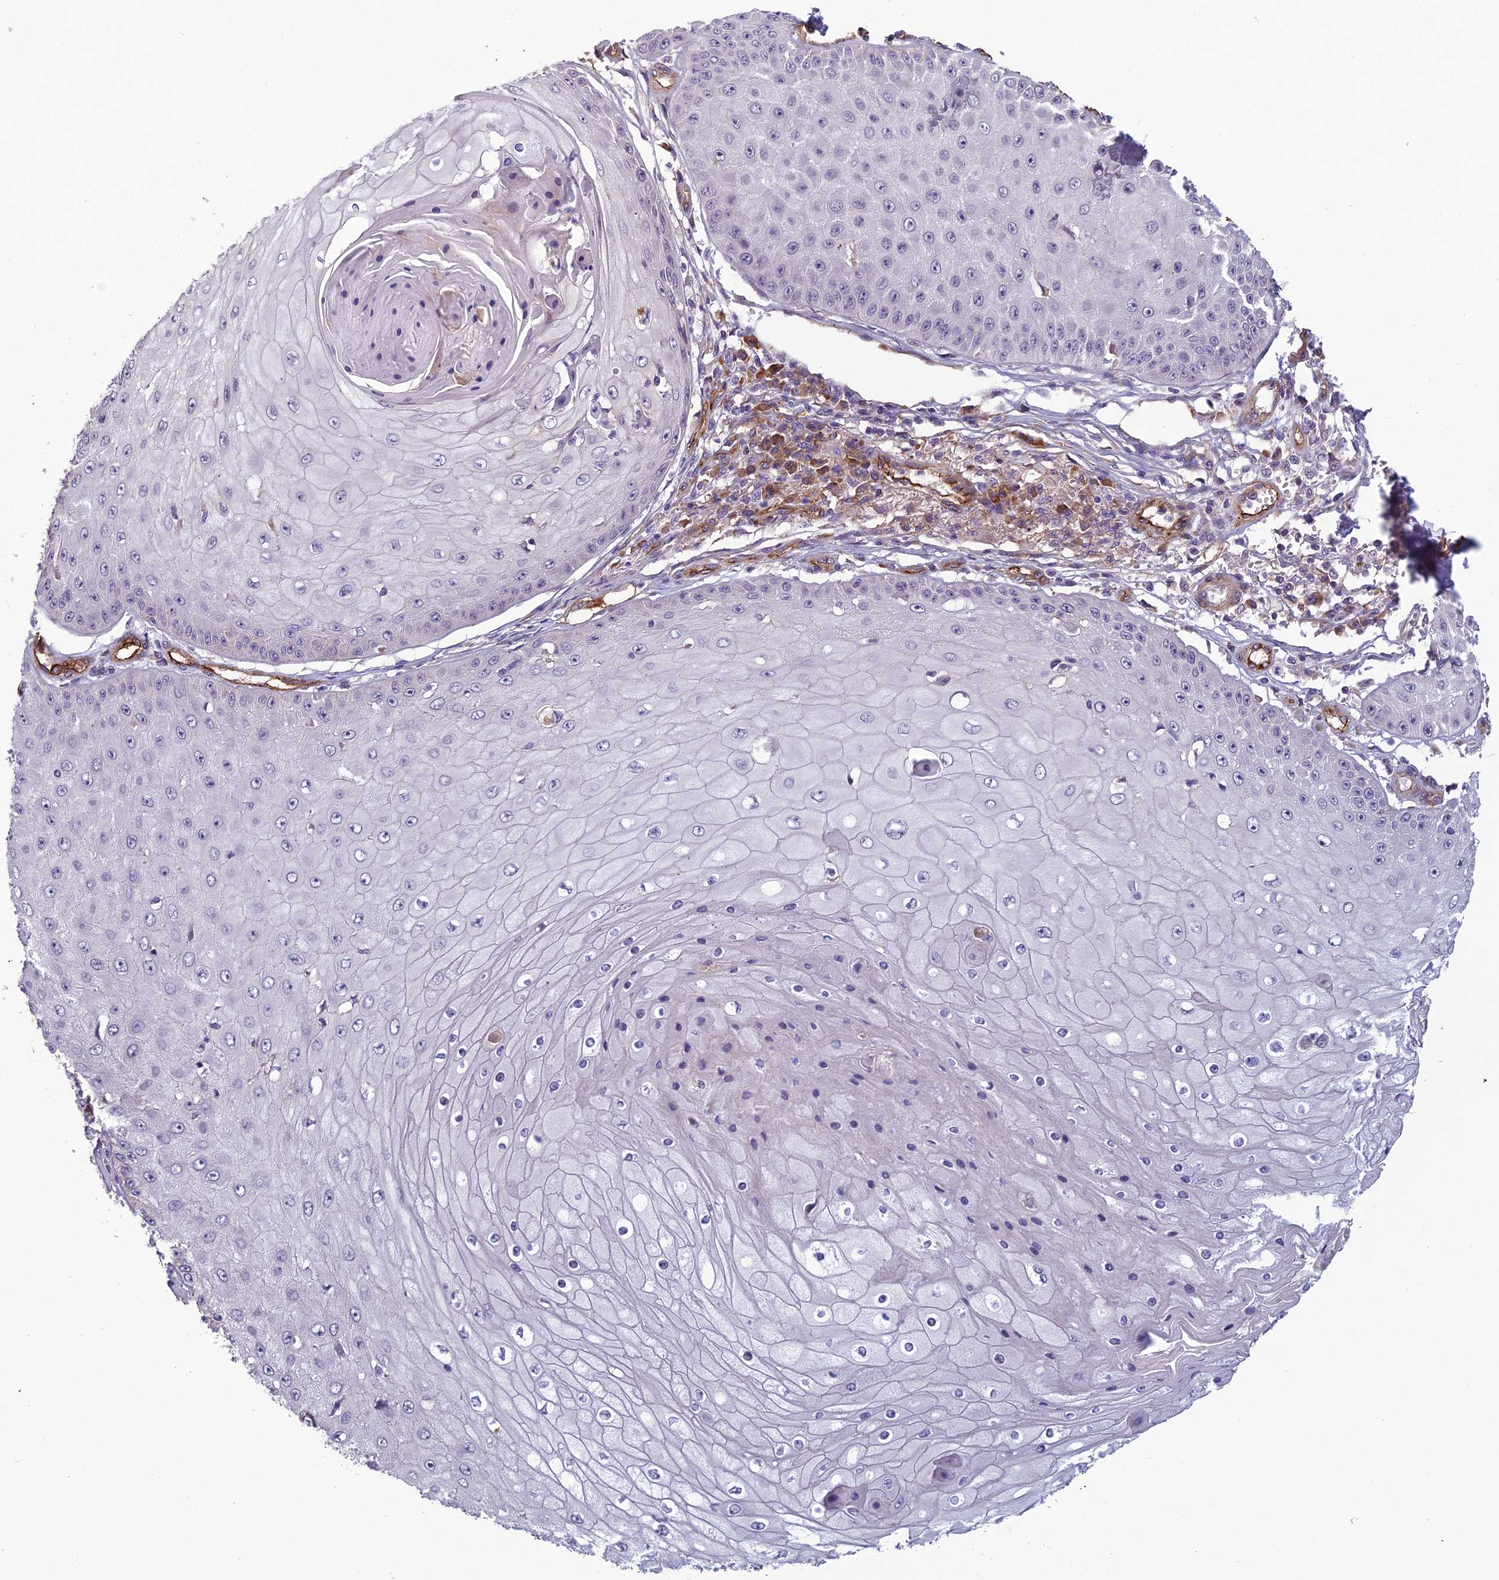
{"staining": {"intensity": "negative", "quantity": "none", "location": "none"}, "tissue": "skin cancer", "cell_type": "Tumor cells", "image_type": "cancer", "snomed": [{"axis": "morphology", "description": "Squamous cell carcinoma, NOS"}, {"axis": "topography", "description": "Skin"}], "caption": "Immunohistochemistry of human skin cancer (squamous cell carcinoma) exhibits no positivity in tumor cells.", "gene": "TSPAN15", "patient": {"sex": "male", "age": 70}}